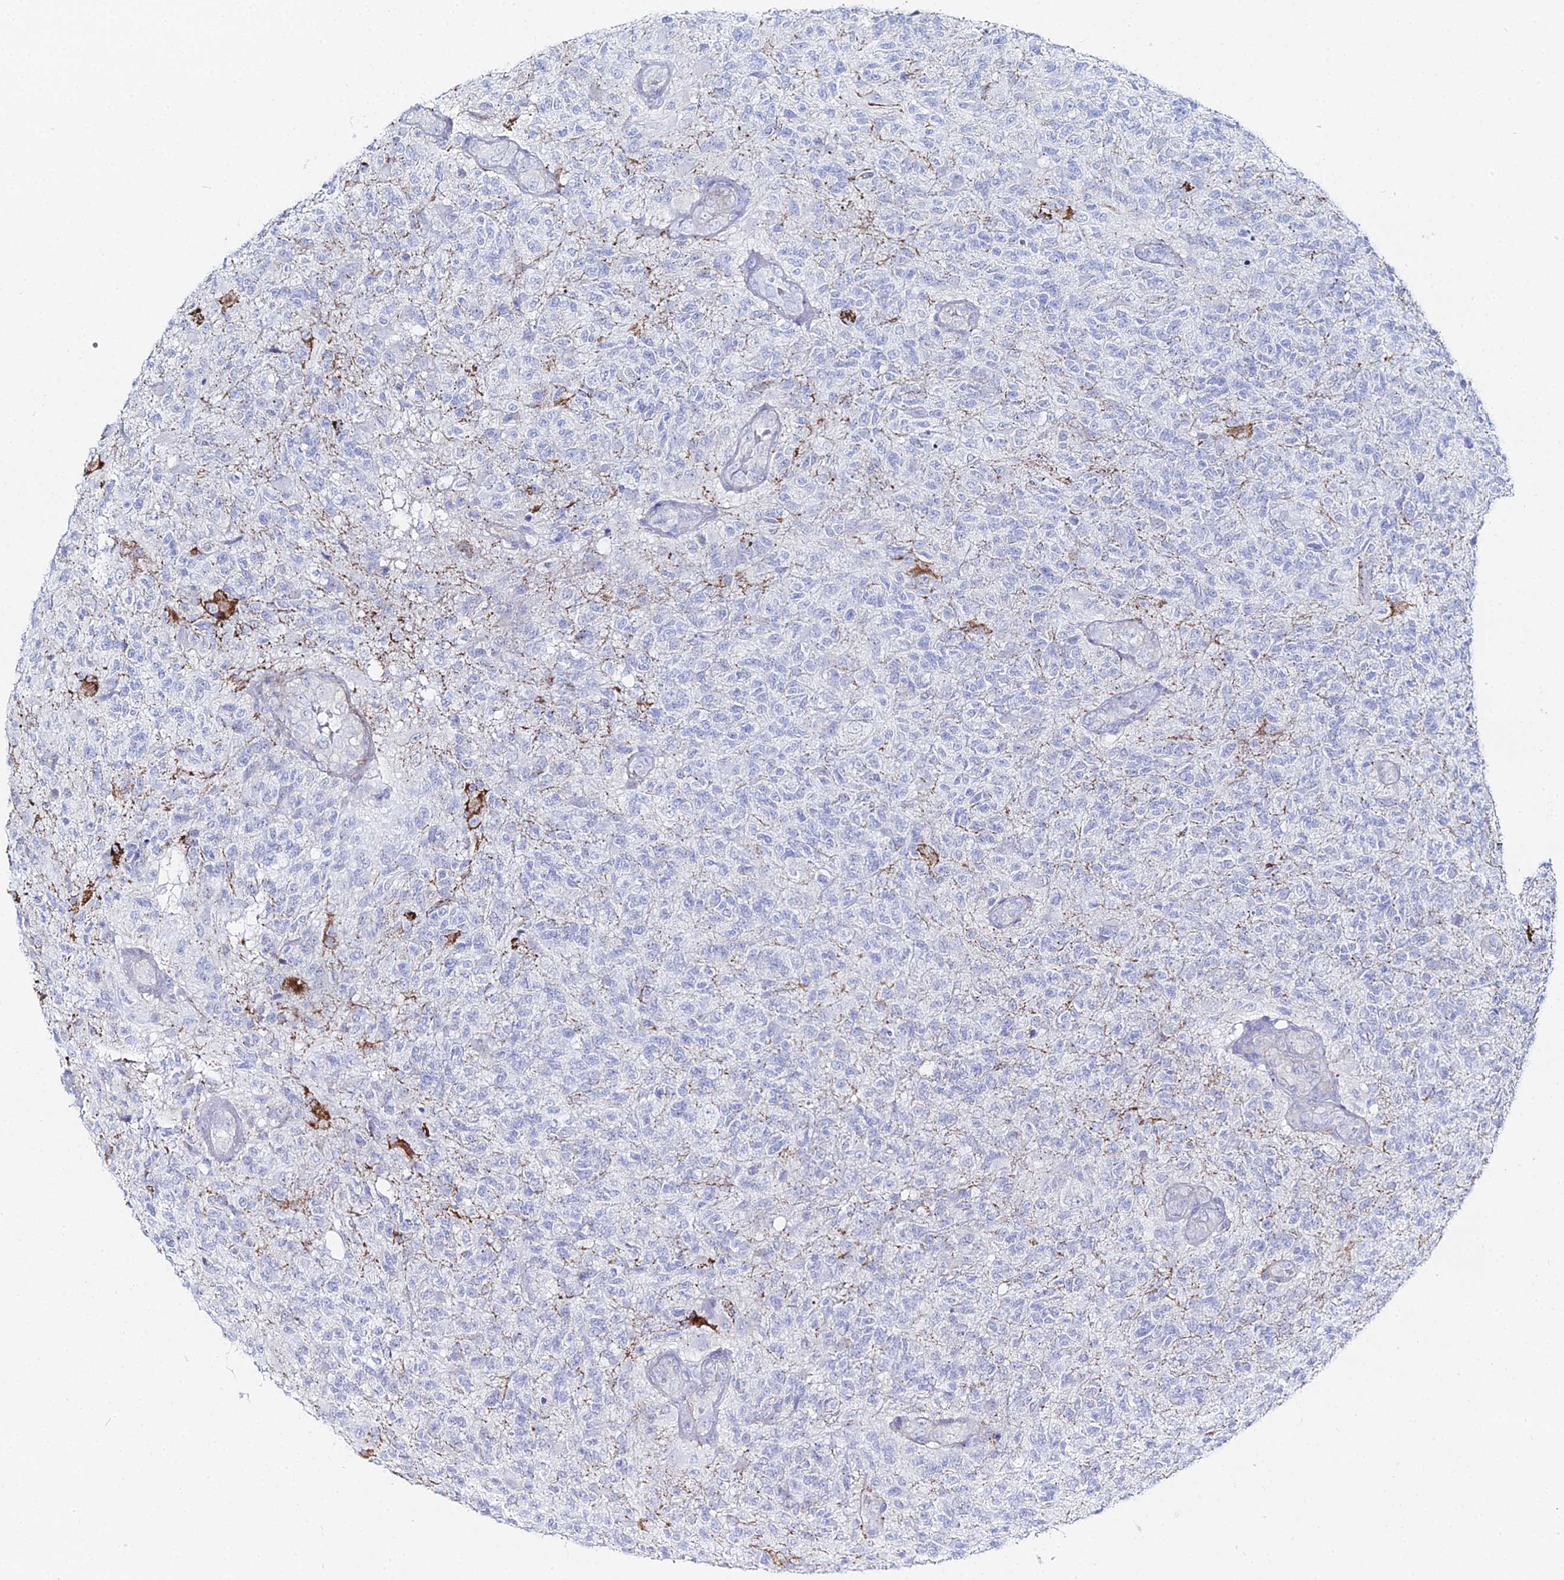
{"staining": {"intensity": "negative", "quantity": "none", "location": "none"}, "tissue": "glioma", "cell_type": "Tumor cells", "image_type": "cancer", "snomed": [{"axis": "morphology", "description": "Glioma, malignant, High grade"}, {"axis": "topography", "description": "Brain"}], "caption": "Glioma was stained to show a protein in brown. There is no significant expression in tumor cells.", "gene": "DHX34", "patient": {"sex": "male", "age": 56}}